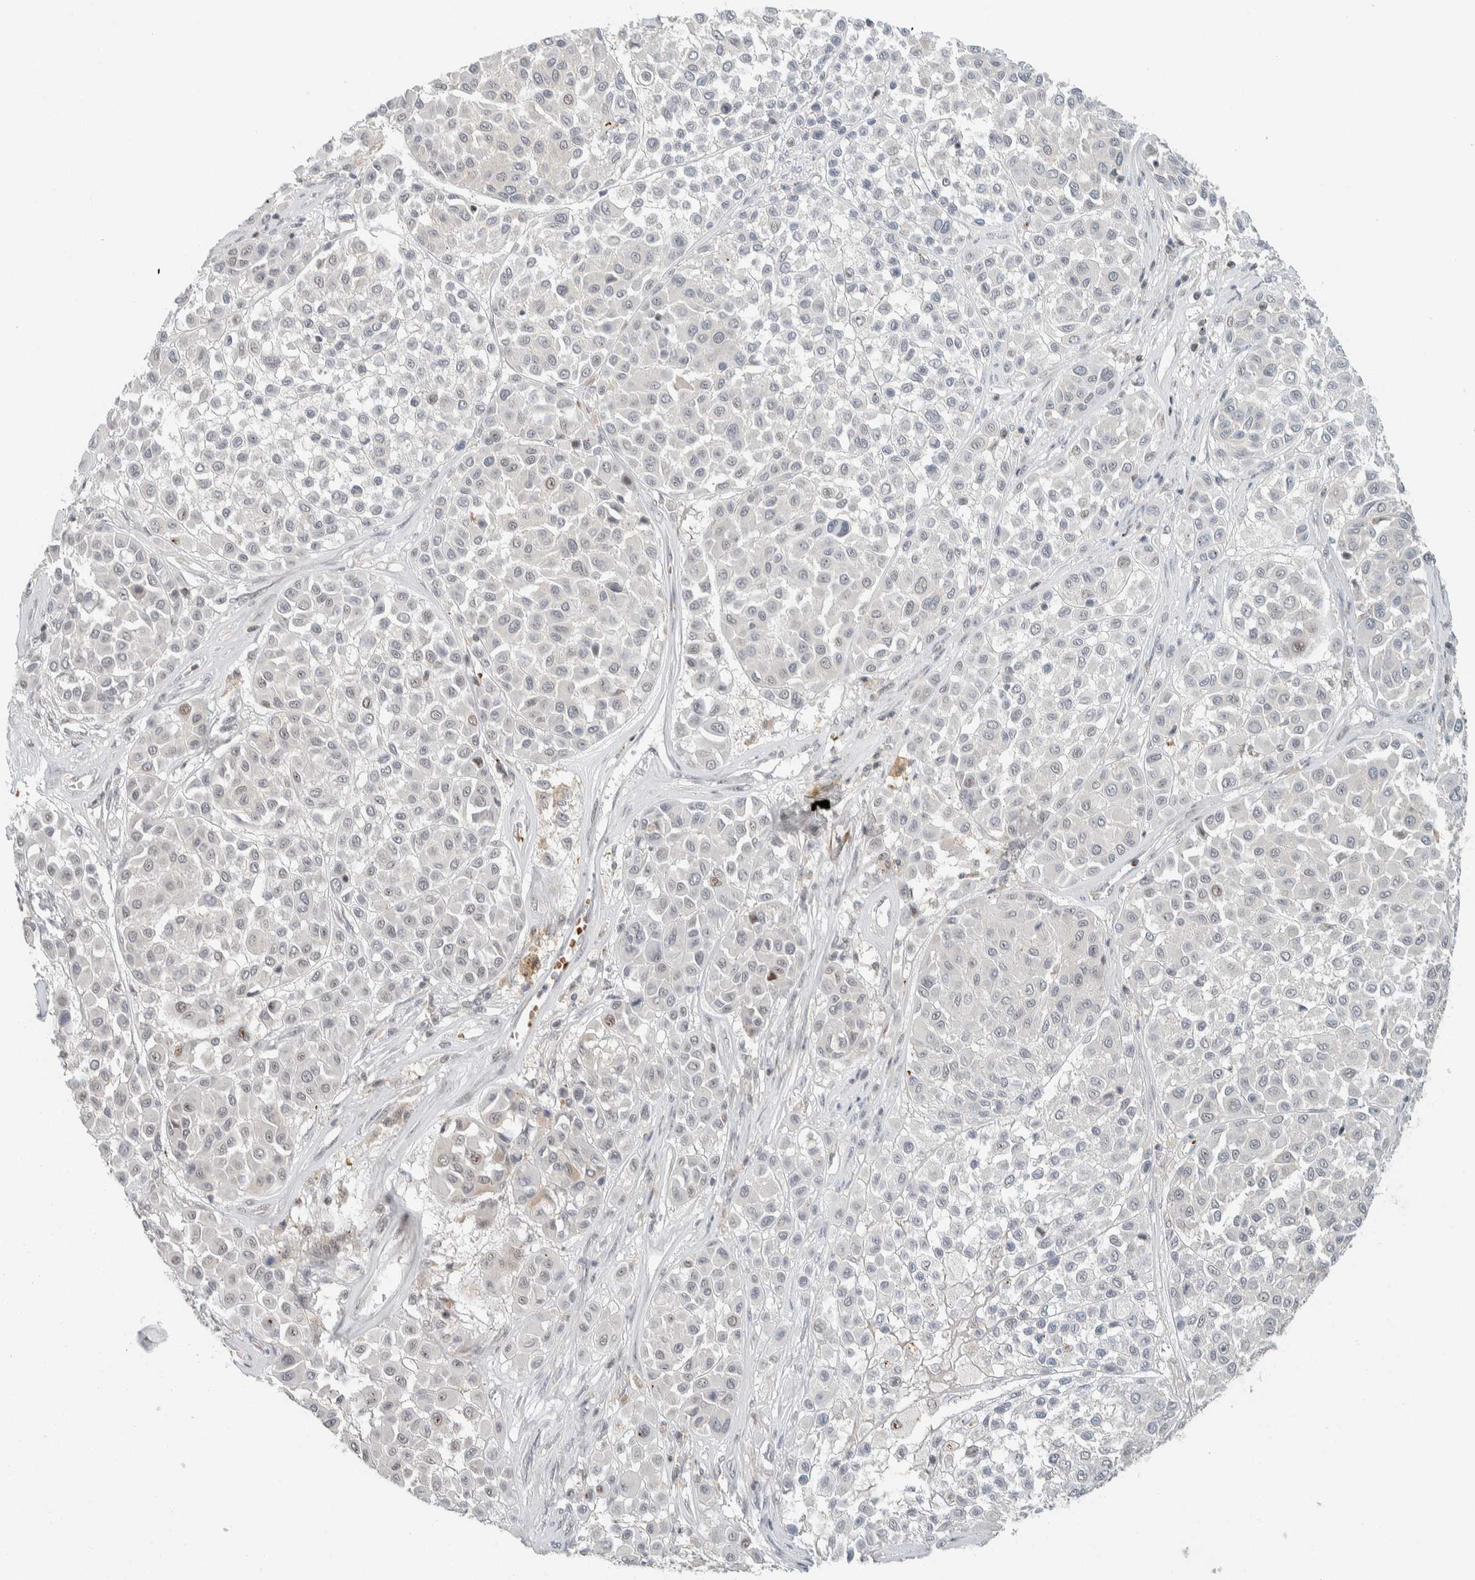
{"staining": {"intensity": "weak", "quantity": "<25%", "location": "nuclear"}, "tissue": "melanoma", "cell_type": "Tumor cells", "image_type": "cancer", "snomed": [{"axis": "morphology", "description": "Malignant melanoma, Metastatic site"}, {"axis": "topography", "description": "Soft tissue"}], "caption": "Tumor cells are negative for brown protein staining in malignant melanoma (metastatic site).", "gene": "ZBTB2", "patient": {"sex": "male", "age": 41}}